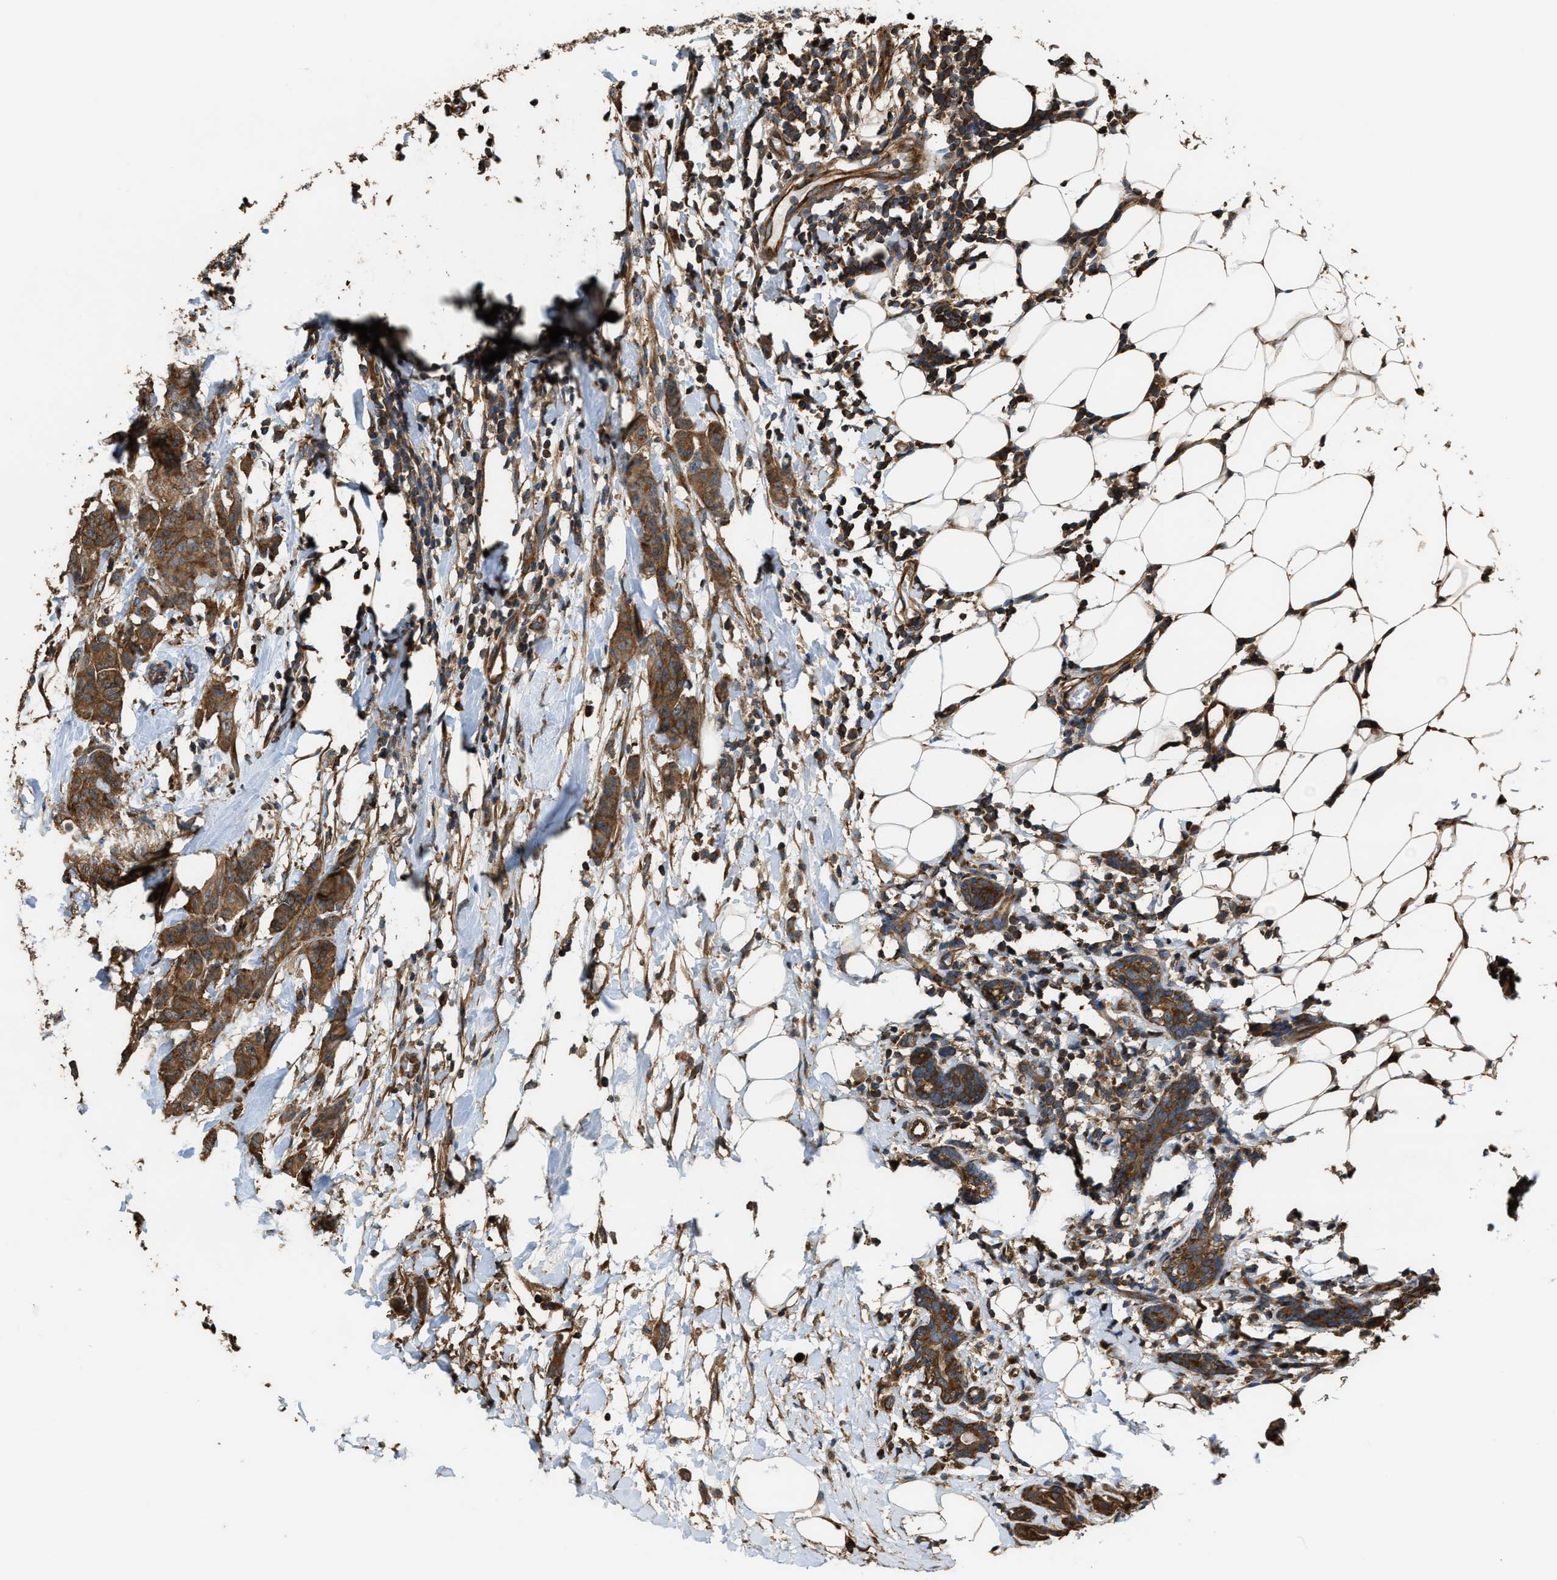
{"staining": {"intensity": "strong", "quantity": ">75%", "location": "cytoplasmic/membranous"}, "tissue": "breast cancer", "cell_type": "Tumor cells", "image_type": "cancer", "snomed": [{"axis": "morphology", "description": "Normal tissue, NOS"}, {"axis": "morphology", "description": "Duct carcinoma"}, {"axis": "topography", "description": "Breast"}], "caption": "About >75% of tumor cells in breast cancer (intraductal carcinoma) reveal strong cytoplasmic/membranous protein positivity as visualized by brown immunohistochemical staining.", "gene": "ATIC", "patient": {"sex": "female", "age": 40}}